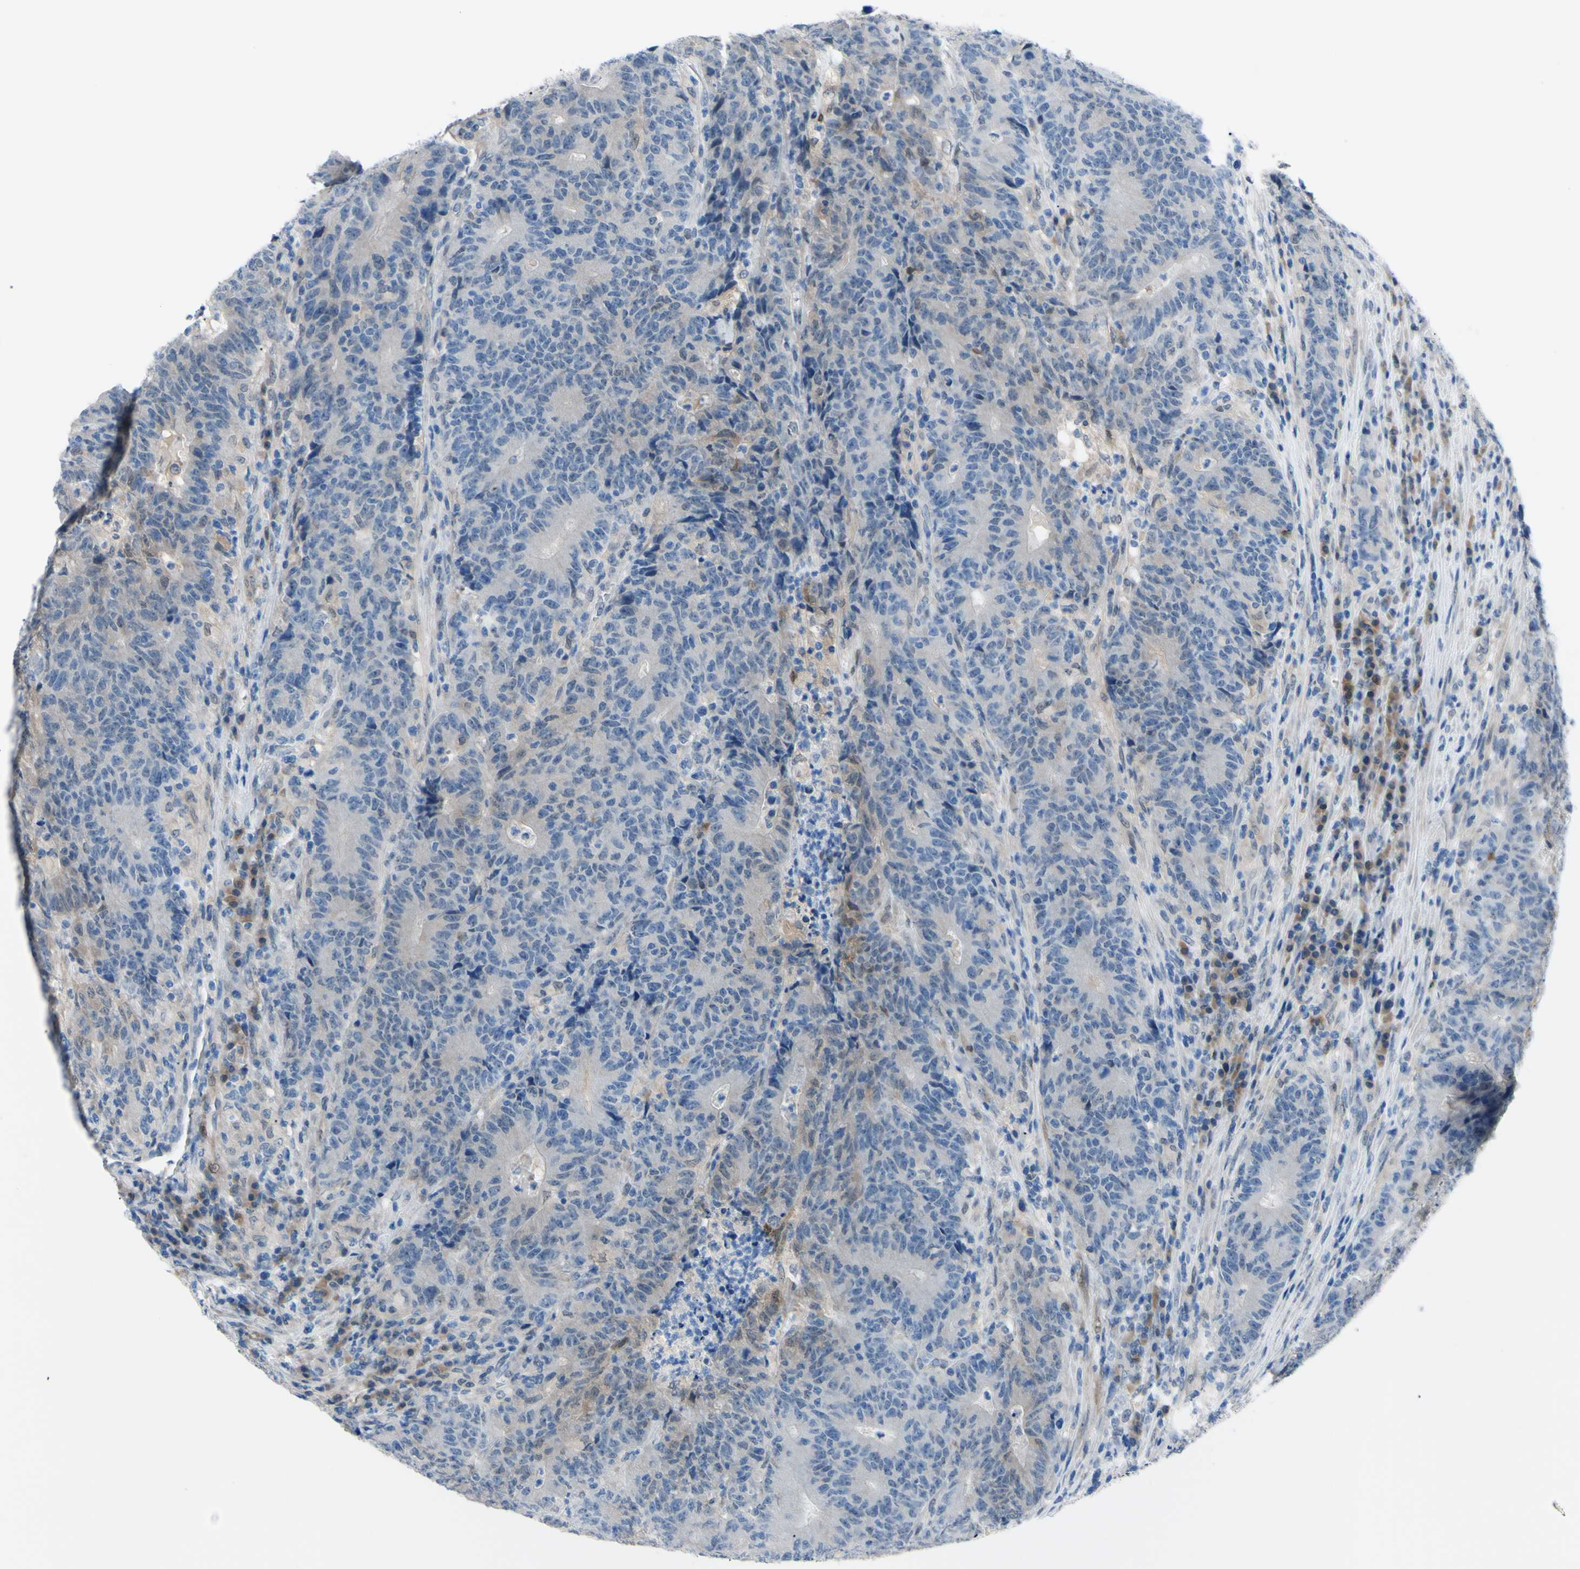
{"staining": {"intensity": "weak", "quantity": "<25%", "location": "cytoplasmic/membranous"}, "tissue": "colorectal cancer", "cell_type": "Tumor cells", "image_type": "cancer", "snomed": [{"axis": "morphology", "description": "Normal tissue, NOS"}, {"axis": "morphology", "description": "Adenocarcinoma, NOS"}, {"axis": "topography", "description": "Colon"}], "caption": "Immunohistochemistry of human colorectal cancer (adenocarcinoma) exhibits no expression in tumor cells.", "gene": "NOL3", "patient": {"sex": "female", "age": 75}}